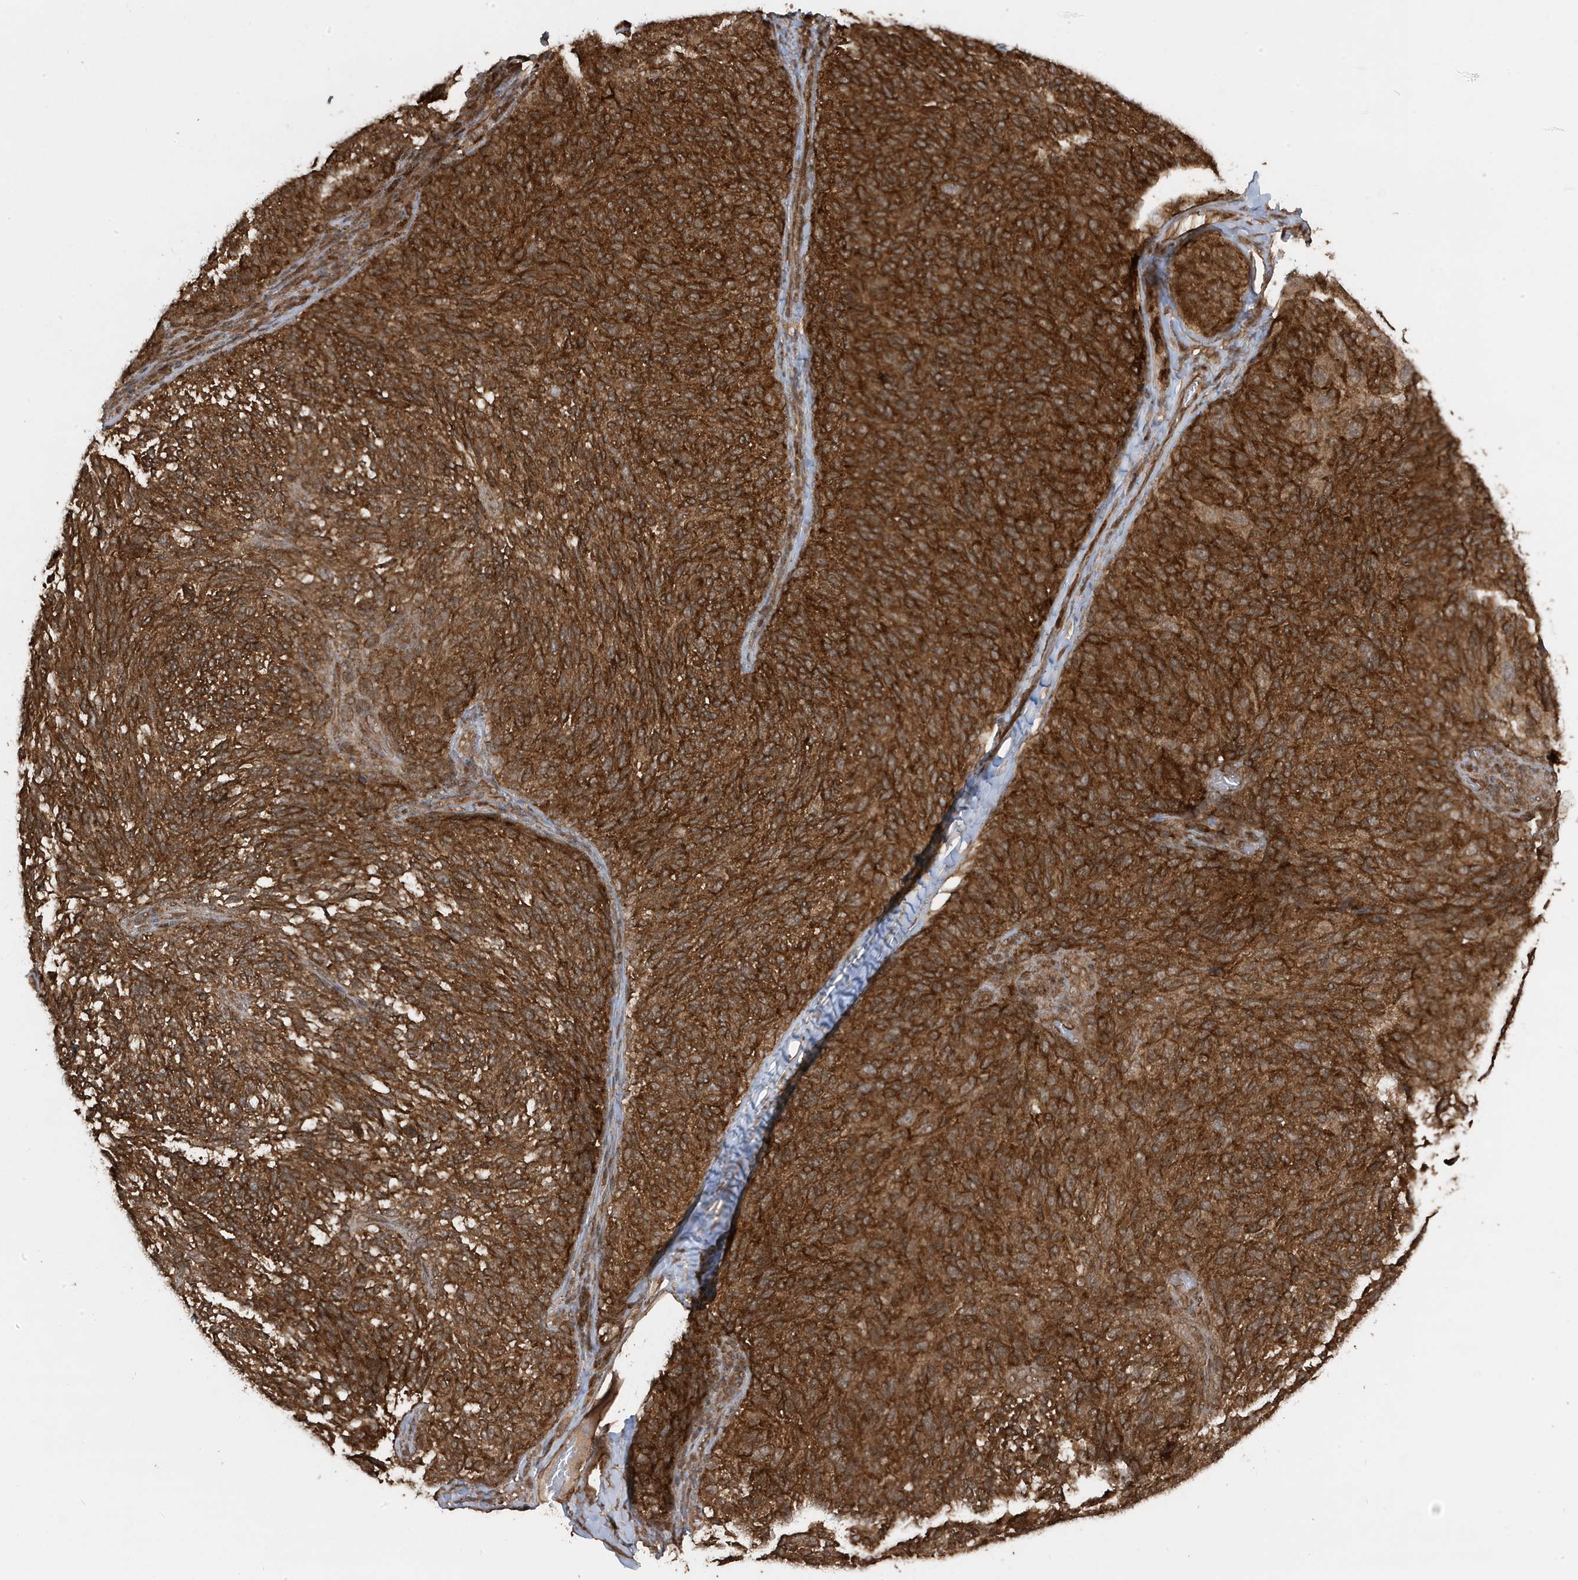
{"staining": {"intensity": "strong", "quantity": ">75%", "location": "cytoplasmic/membranous"}, "tissue": "melanoma", "cell_type": "Tumor cells", "image_type": "cancer", "snomed": [{"axis": "morphology", "description": "Malignant melanoma, NOS"}, {"axis": "topography", "description": "Skin"}], "caption": "This is an image of IHC staining of malignant melanoma, which shows strong staining in the cytoplasmic/membranous of tumor cells.", "gene": "ASAP1", "patient": {"sex": "female", "age": 73}}